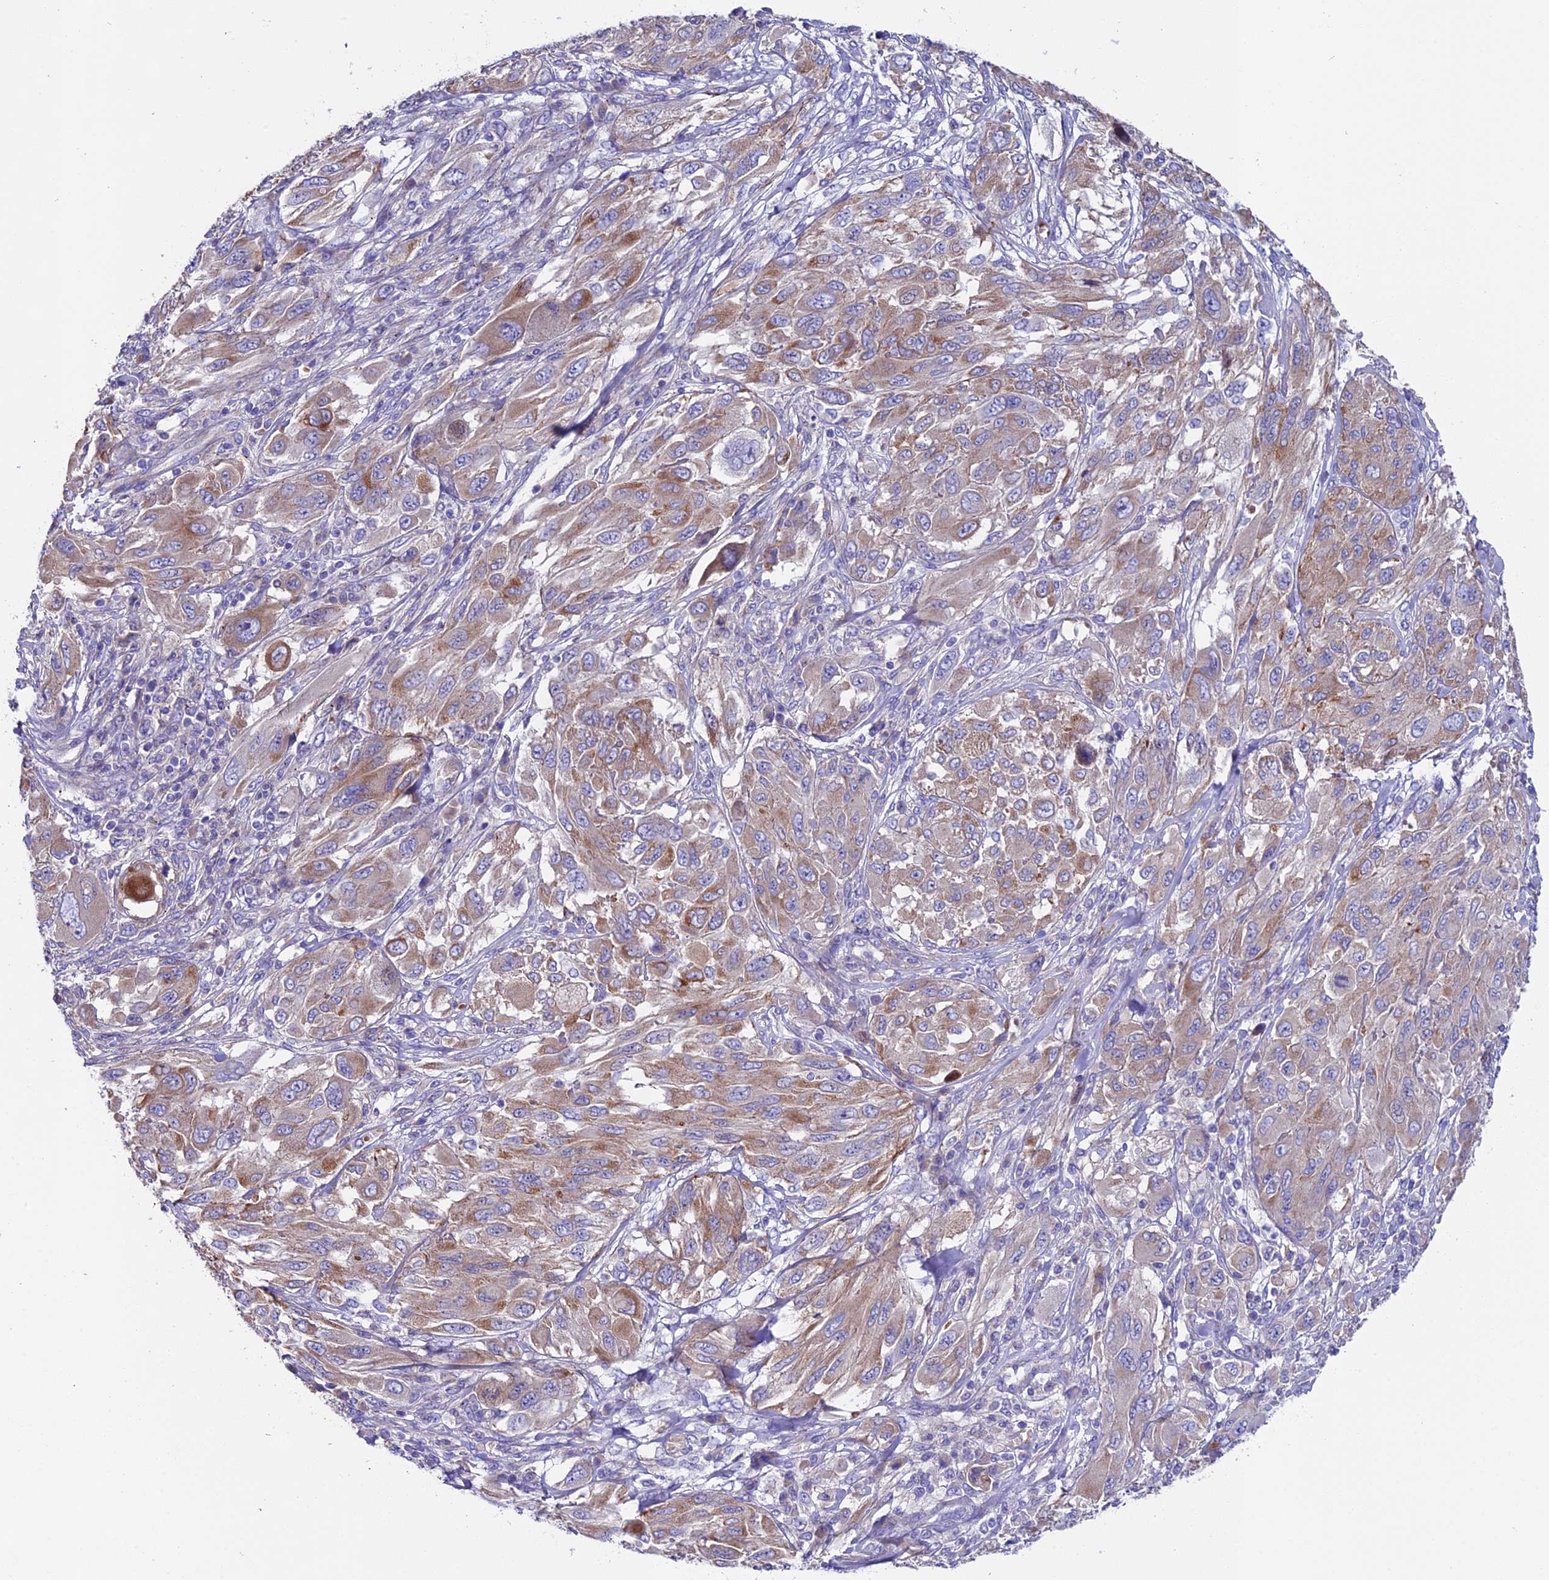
{"staining": {"intensity": "weak", "quantity": ">75%", "location": "cytoplasmic/membranous"}, "tissue": "melanoma", "cell_type": "Tumor cells", "image_type": "cancer", "snomed": [{"axis": "morphology", "description": "Malignant melanoma, NOS"}, {"axis": "topography", "description": "Skin"}], "caption": "IHC of malignant melanoma displays low levels of weak cytoplasmic/membranous positivity in approximately >75% of tumor cells. Nuclei are stained in blue.", "gene": "PIGU", "patient": {"sex": "female", "age": 91}}